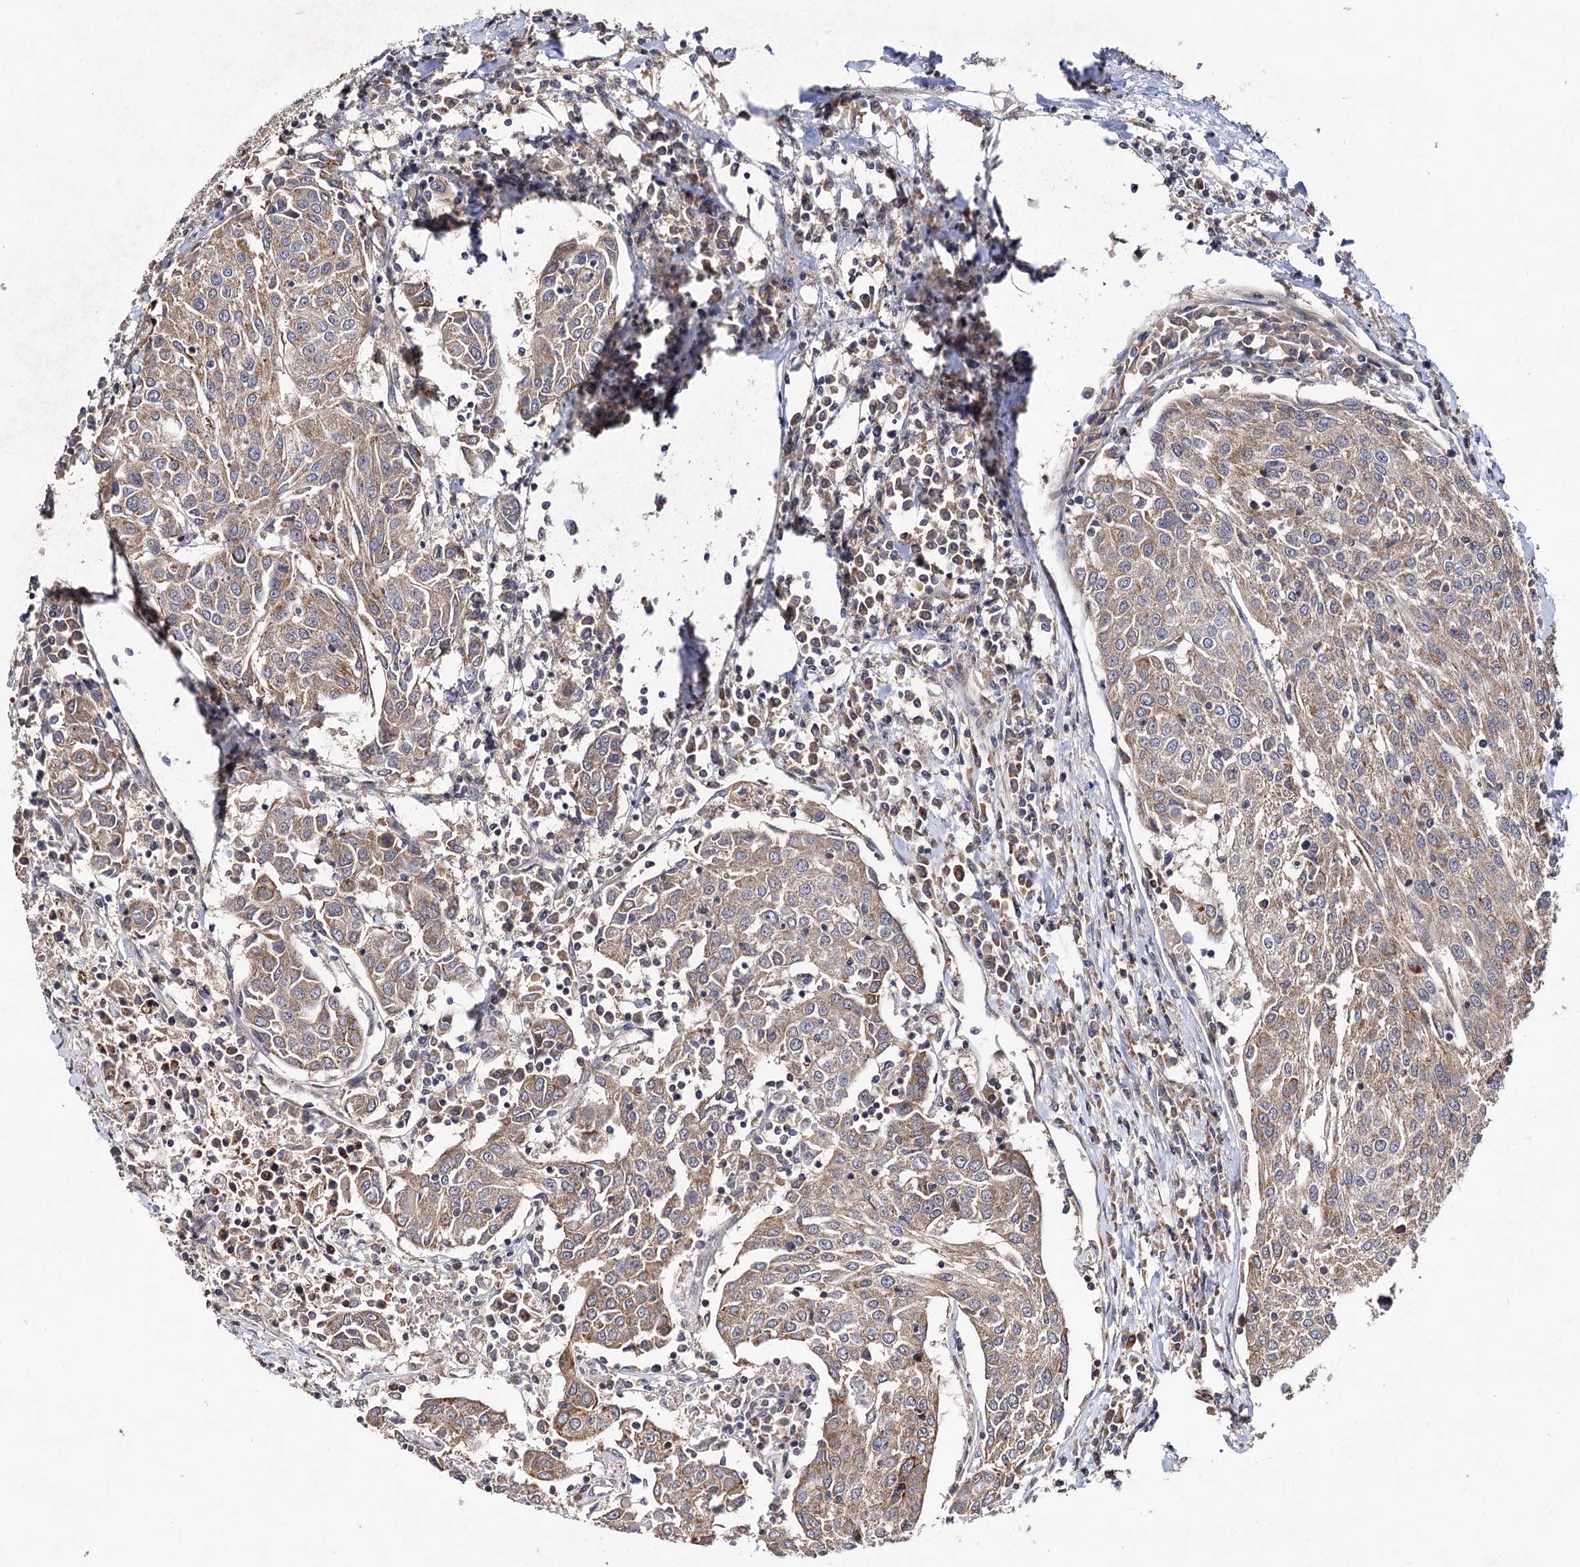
{"staining": {"intensity": "weak", "quantity": "25%-75%", "location": "cytoplasmic/membranous"}, "tissue": "urothelial cancer", "cell_type": "Tumor cells", "image_type": "cancer", "snomed": [{"axis": "morphology", "description": "Urothelial carcinoma, High grade"}, {"axis": "topography", "description": "Urinary bladder"}], "caption": "Immunohistochemistry (IHC) image of human urothelial cancer stained for a protein (brown), which shows low levels of weak cytoplasmic/membranous positivity in about 25%-75% of tumor cells.", "gene": "CEP76", "patient": {"sex": "female", "age": 85}}